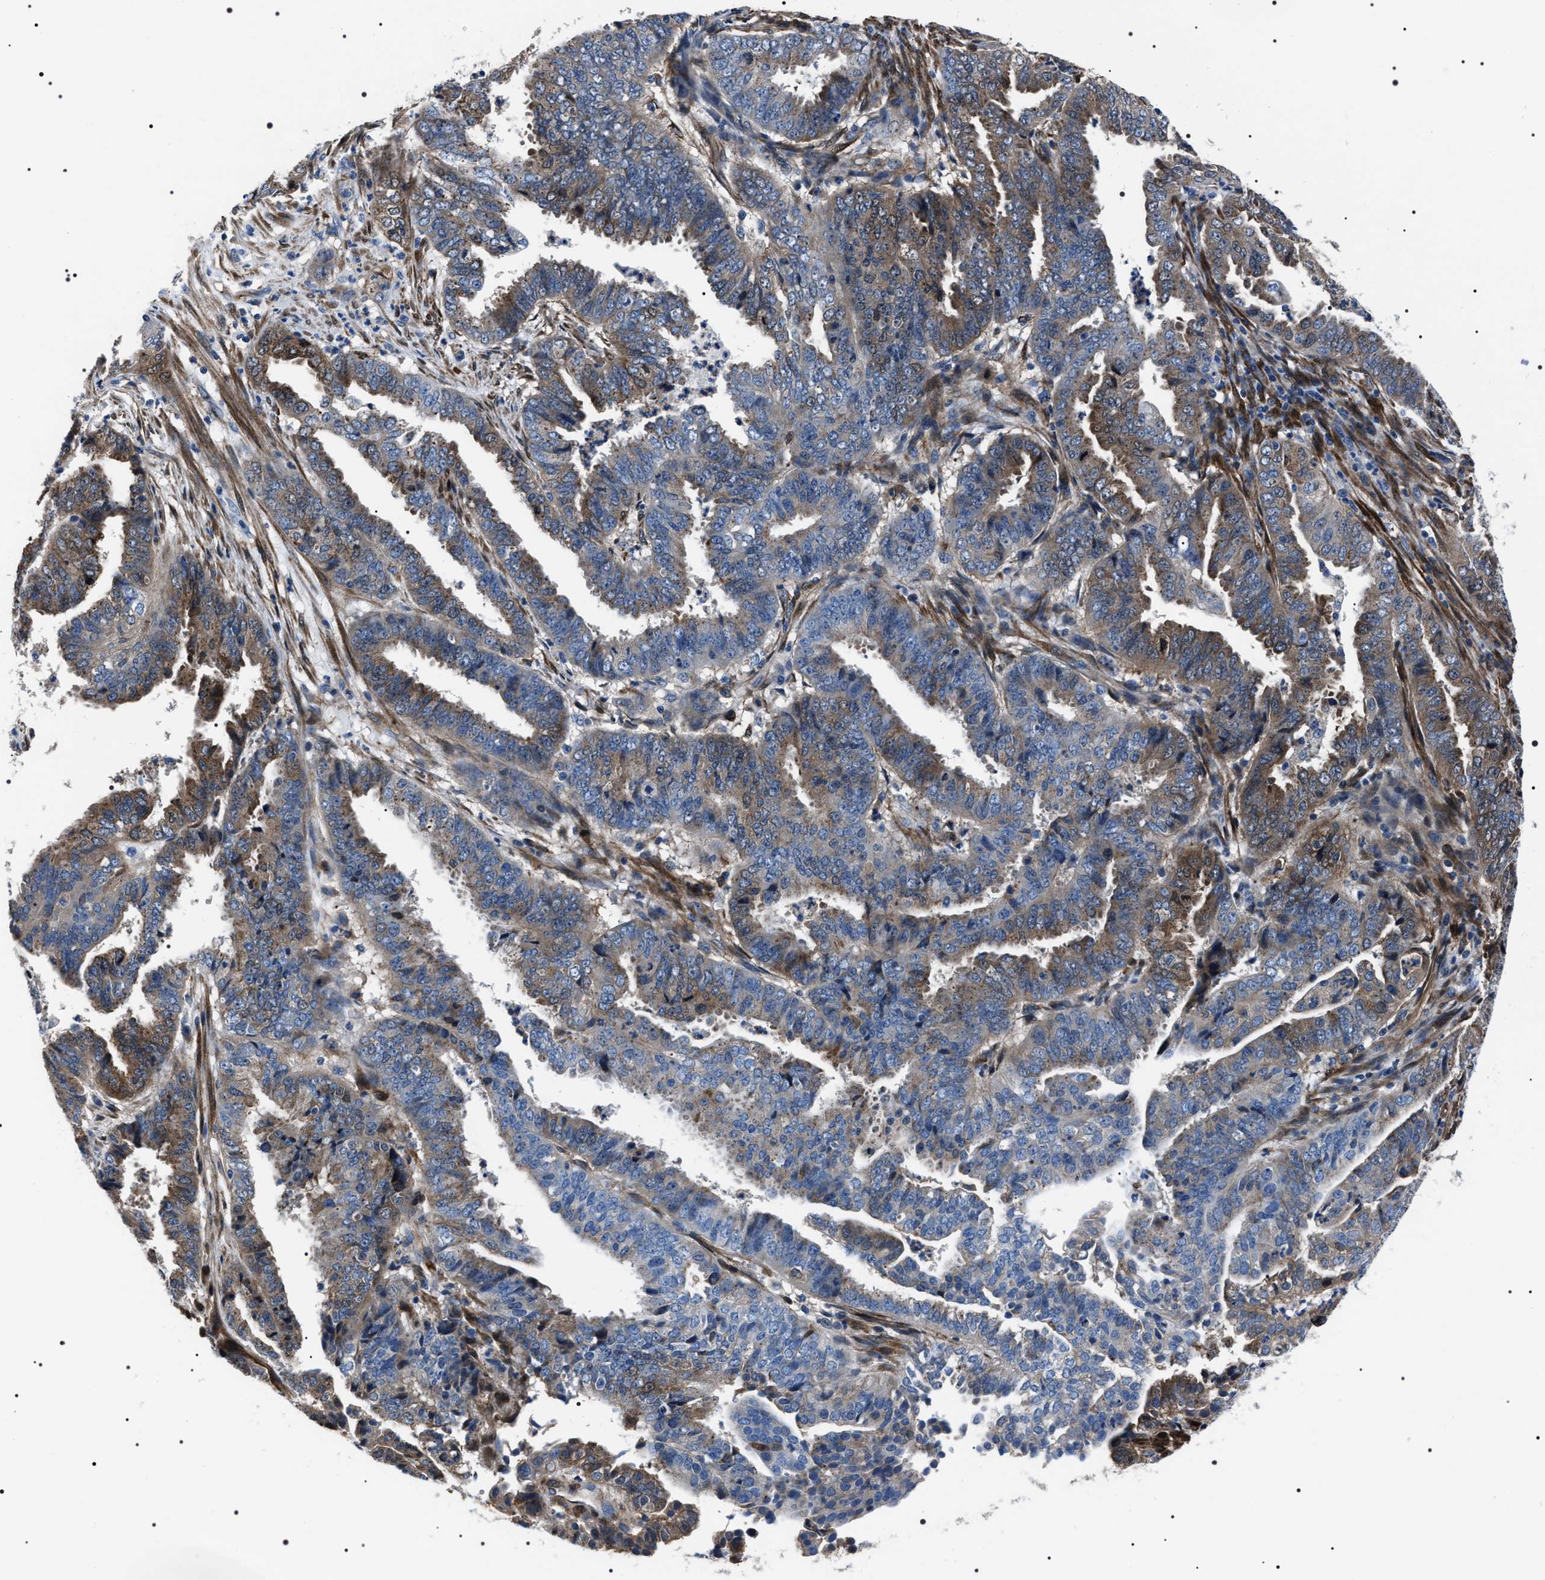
{"staining": {"intensity": "moderate", "quantity": "25%-75%", "location": "cytoplasmic/membranous"}, "tissue": "endometrial cancer", "cell_type": "Tumor cells", "image_type": "cancer", "snomed": [{"axis": "morphology", "description": "Adenocarcinoma, NOS"}, {"axis": "topography", "description": "Endometrium"}], "caption": "Tumor cells demonstrate moderate cytoplasmic/membranous positivity in approximately 25%-75% of cells in endometrial cancer (adenocarcinoma).", "gene": "BAG2", "patient": {"sex": "female", "age": 51}}